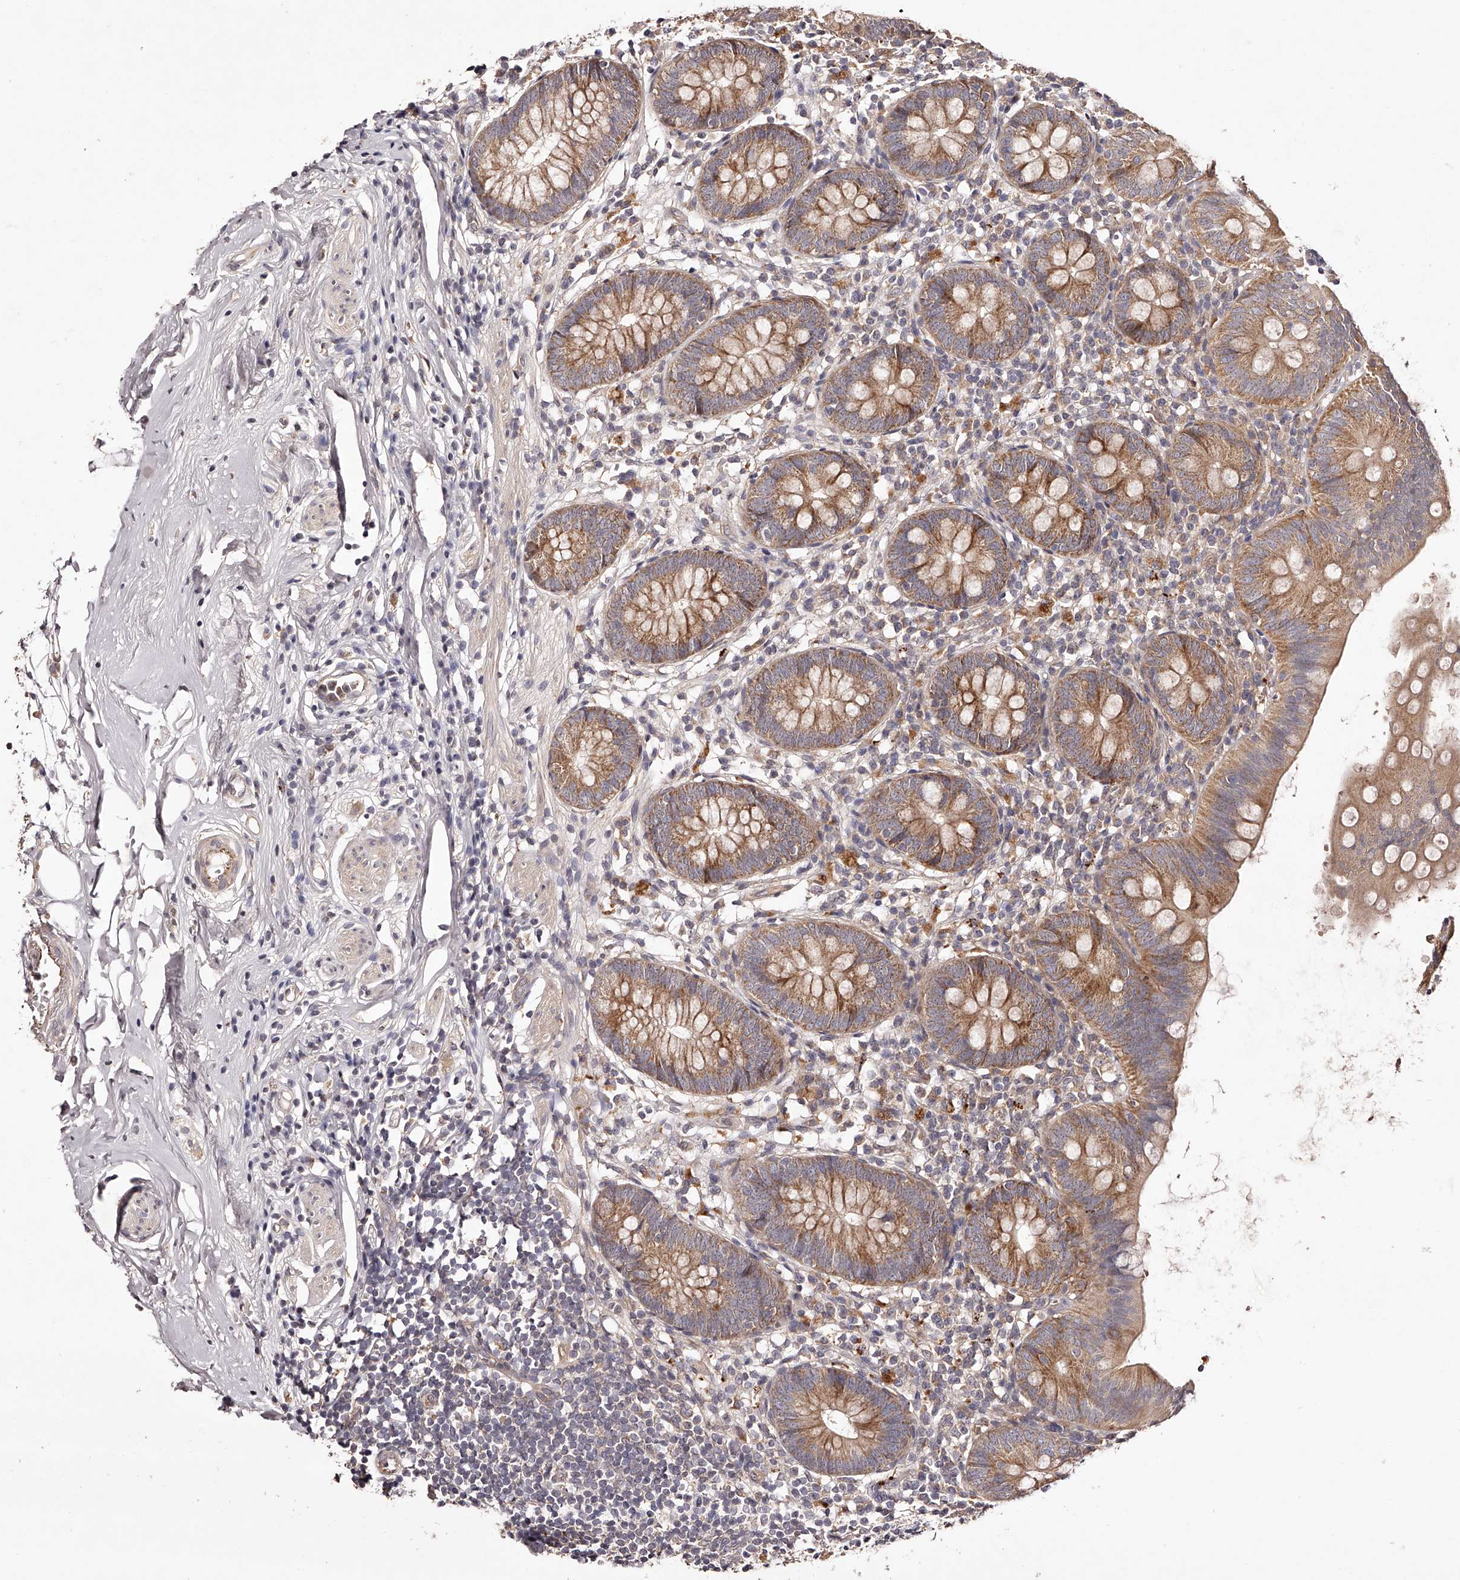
{"staining": {"intensity": "moderate", "quantity": ">75%", "location": "cytoplasmic/membranous"}, "tissue": "appendix", "cell_type": "Glandular cells", "image_type": "normal", "snomed": [{"axis": "morphology", "description": "Normal tissue, NOS"}, {"axis": "topography", "description": "Appendix"}], "caption": "DAB immunohistochemical staining of benign appendix displays moderate cytoplasmic/membranous protein positivity in about >75% of glandular cells. (DAB (3,3'-diaminobenzidine) = brown stain, brightfield microscopy at high magnification).", "gene": "ODF2L", "patient": {"sex": "female", "age": 62}}